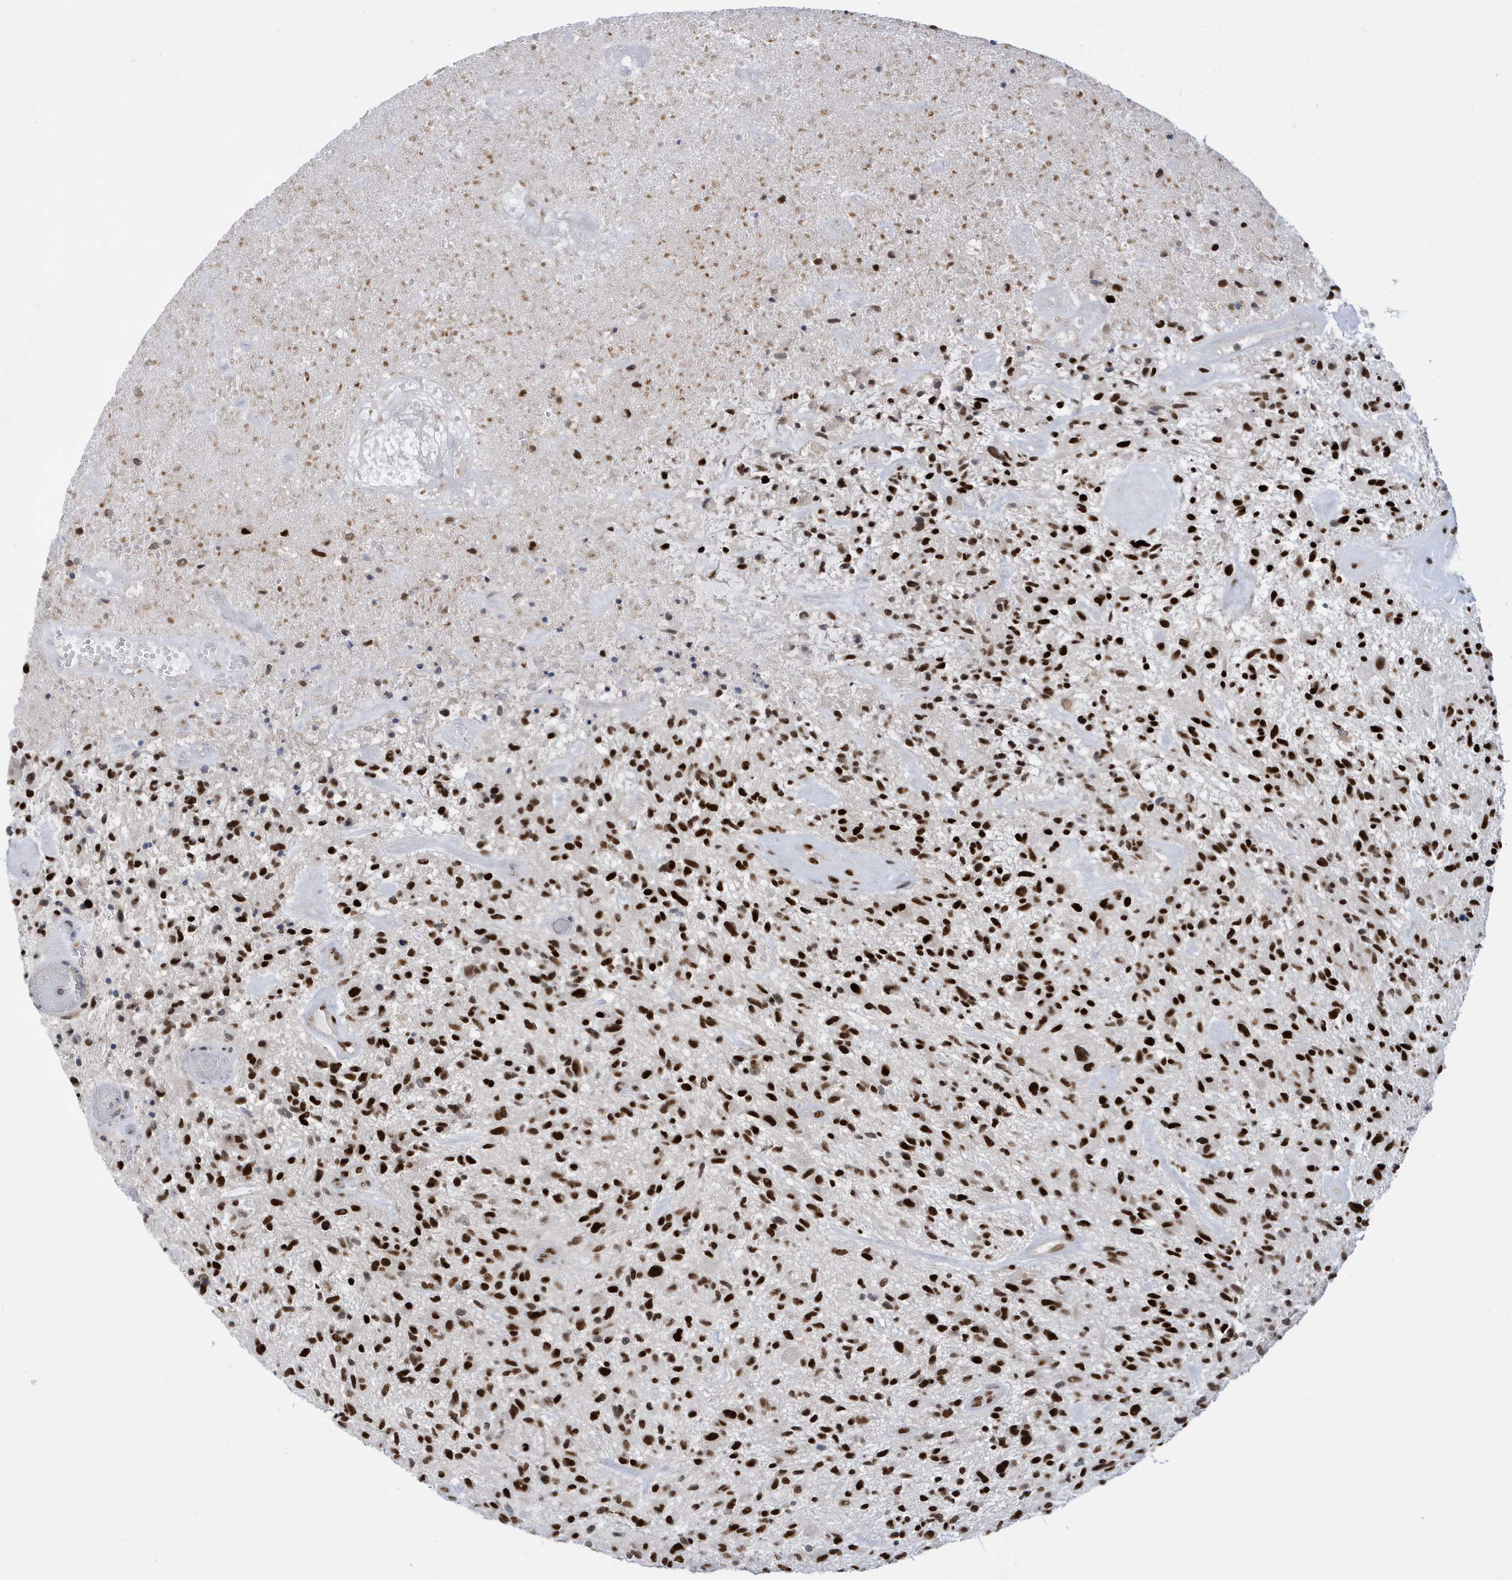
{"staining": {"intensity": "strong", "quantity": ">75%", "location": "nuclear"}, "tissue": "glioma", "cell_type": "Tumor cells", "image_type": "cancer", "snomed": [{"axis": "morphology", "description": "Glioma, malignant, High grade"}, {"axis": "topography", "description": "Brain"}], "caption": "IHC staining of glioma, which reveals high levels of strong nuclear staining in approximately >75% of tumor cells indicating strong nuclear protein positivity. The staining was performed using DAB (3,3'-diaminobenzidine) (brown) for protein detection and nuclei were counterstained in hematoxylin (blue).", "gene": "PCYT1A", "patient": {"sex": "male", "age": 47}}